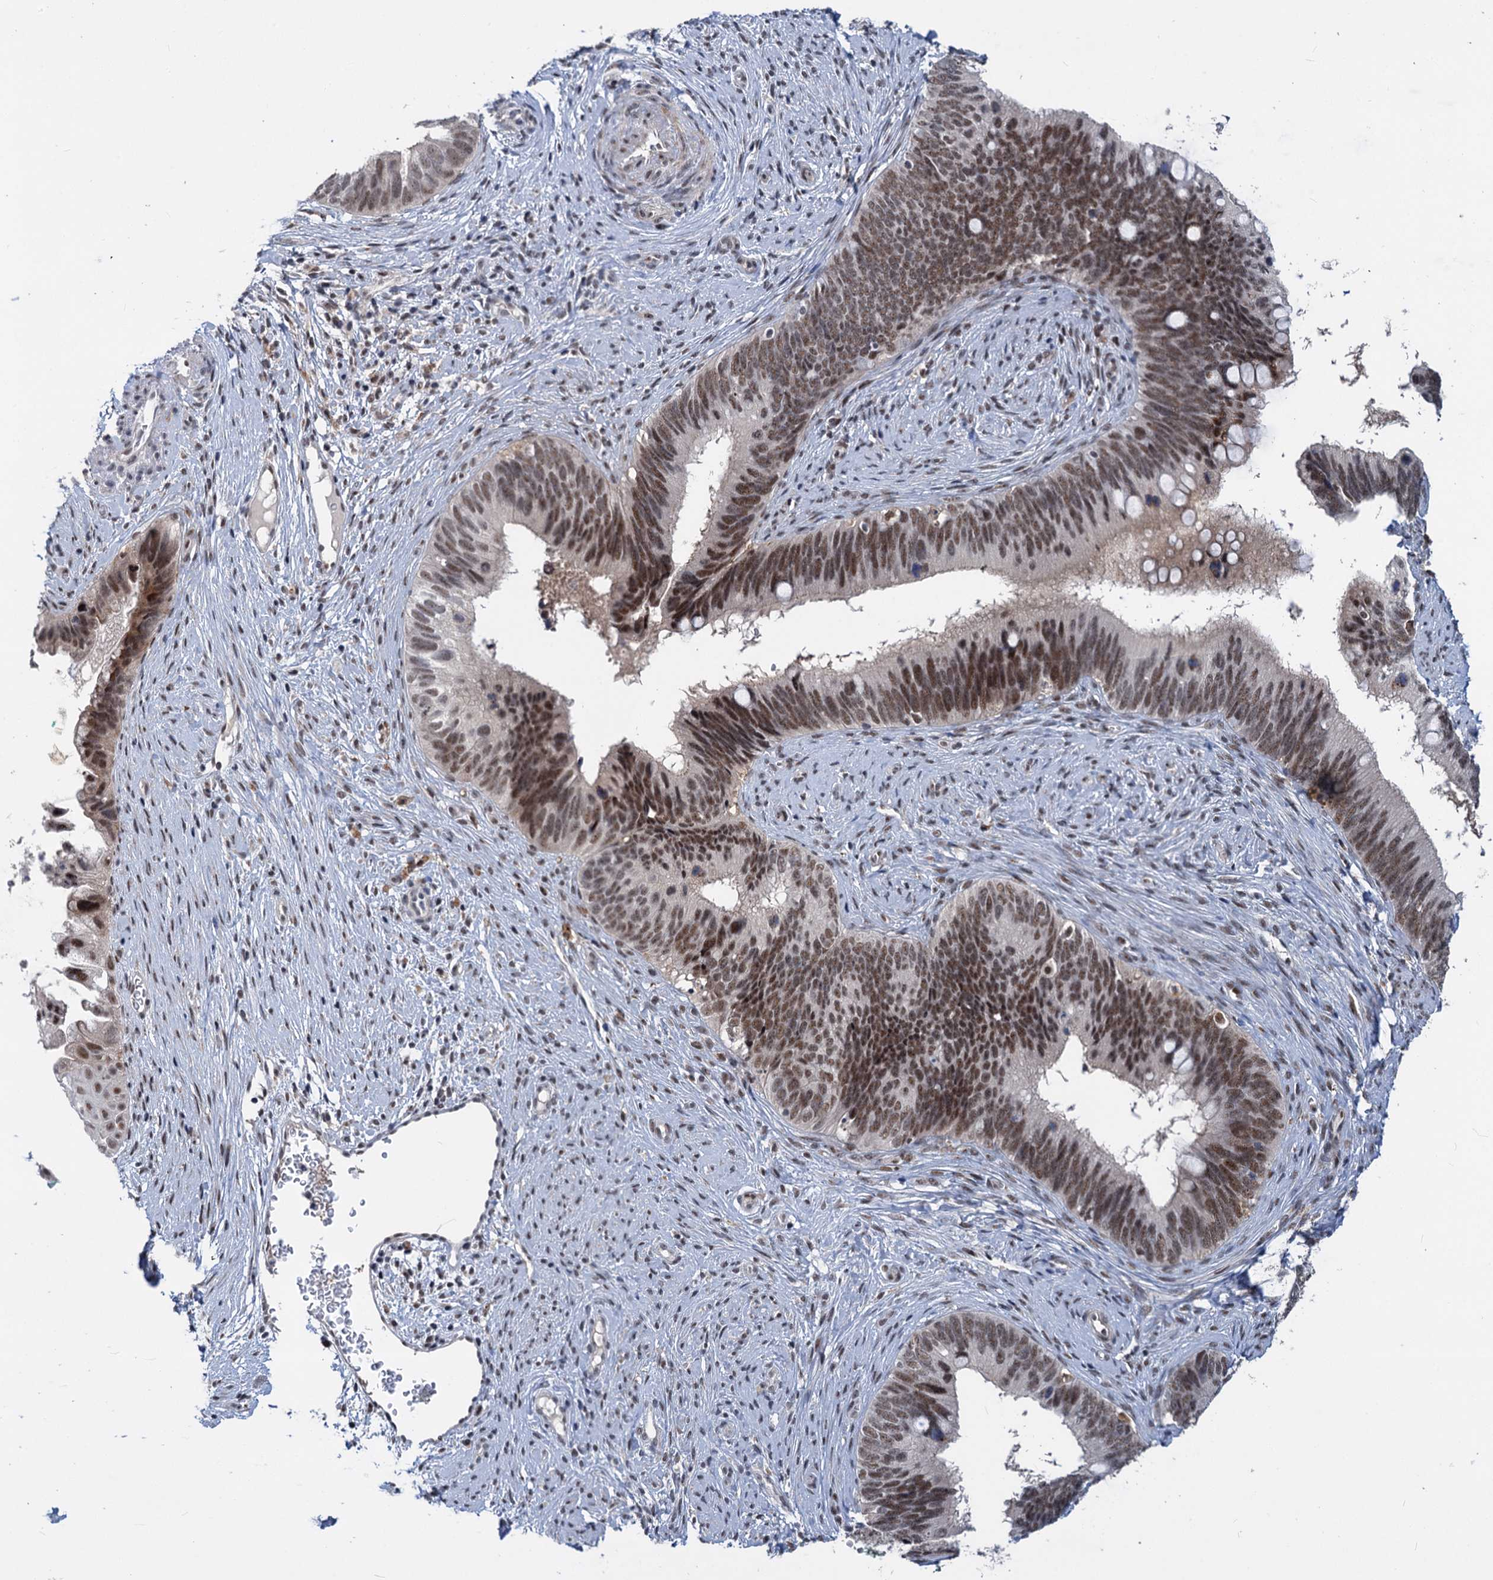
{"staining": {"intensity": "moderate", "quantity": ">75%", "location": "nuclear"}, "tissue": "cervical cancer", "cell_type": "Tumor cells", "image_type": "cancer", "snomed": [{"axis": "morphology", "description": "Adenocarcinoma, NOS"}, {"axis": "topography", "description": "Cervix"}], "caption": "Protein staining of adenocarcinoma (cervical) tissue demonstrates moderate nuclear staining in about >75% of tumor cells.", "gene": "PHF8", "patient": {"sex": "female", "age": 42}}